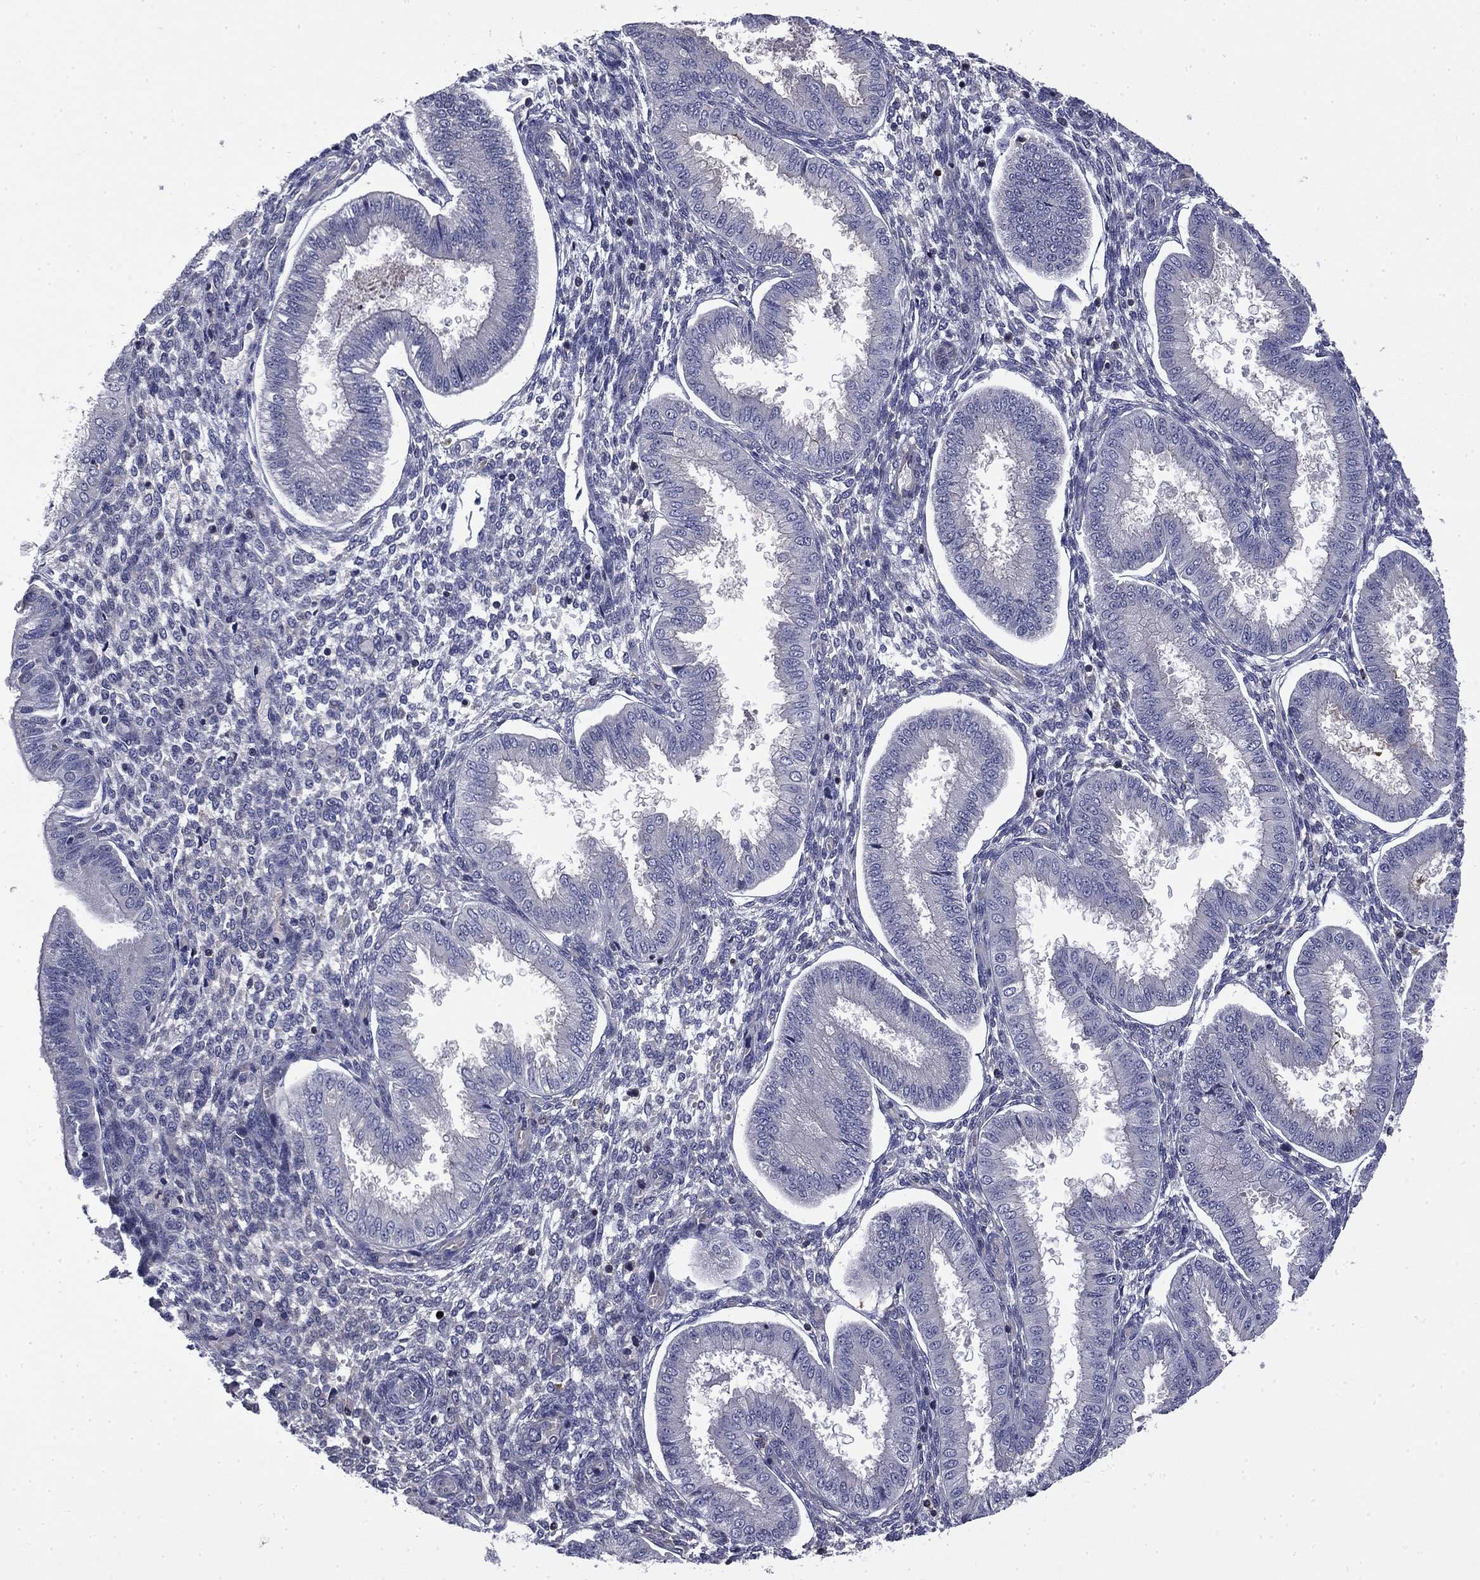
{"staining": {"intensity": "negative", "quantity": "none", "location": "none"}, "tissue": "endometrium", "cell_type": "Cells in endometrial stroma", "image_type": "normal", "snomed": [{"axis": "morphology", "description": "Normal tissue, NOS"}, {"axis": "topography", "description": "Endometrium"}], "caption": "Immunohistochemistry micrograph of benign endometrium: endometrium stained with DAB (3,3'-diaminobenzidine) exhibits no significant protein positivity in cells in endometrial stroma.", "gene": "ARHGAP45", "patient": {"sex": "female", "age": 43}}